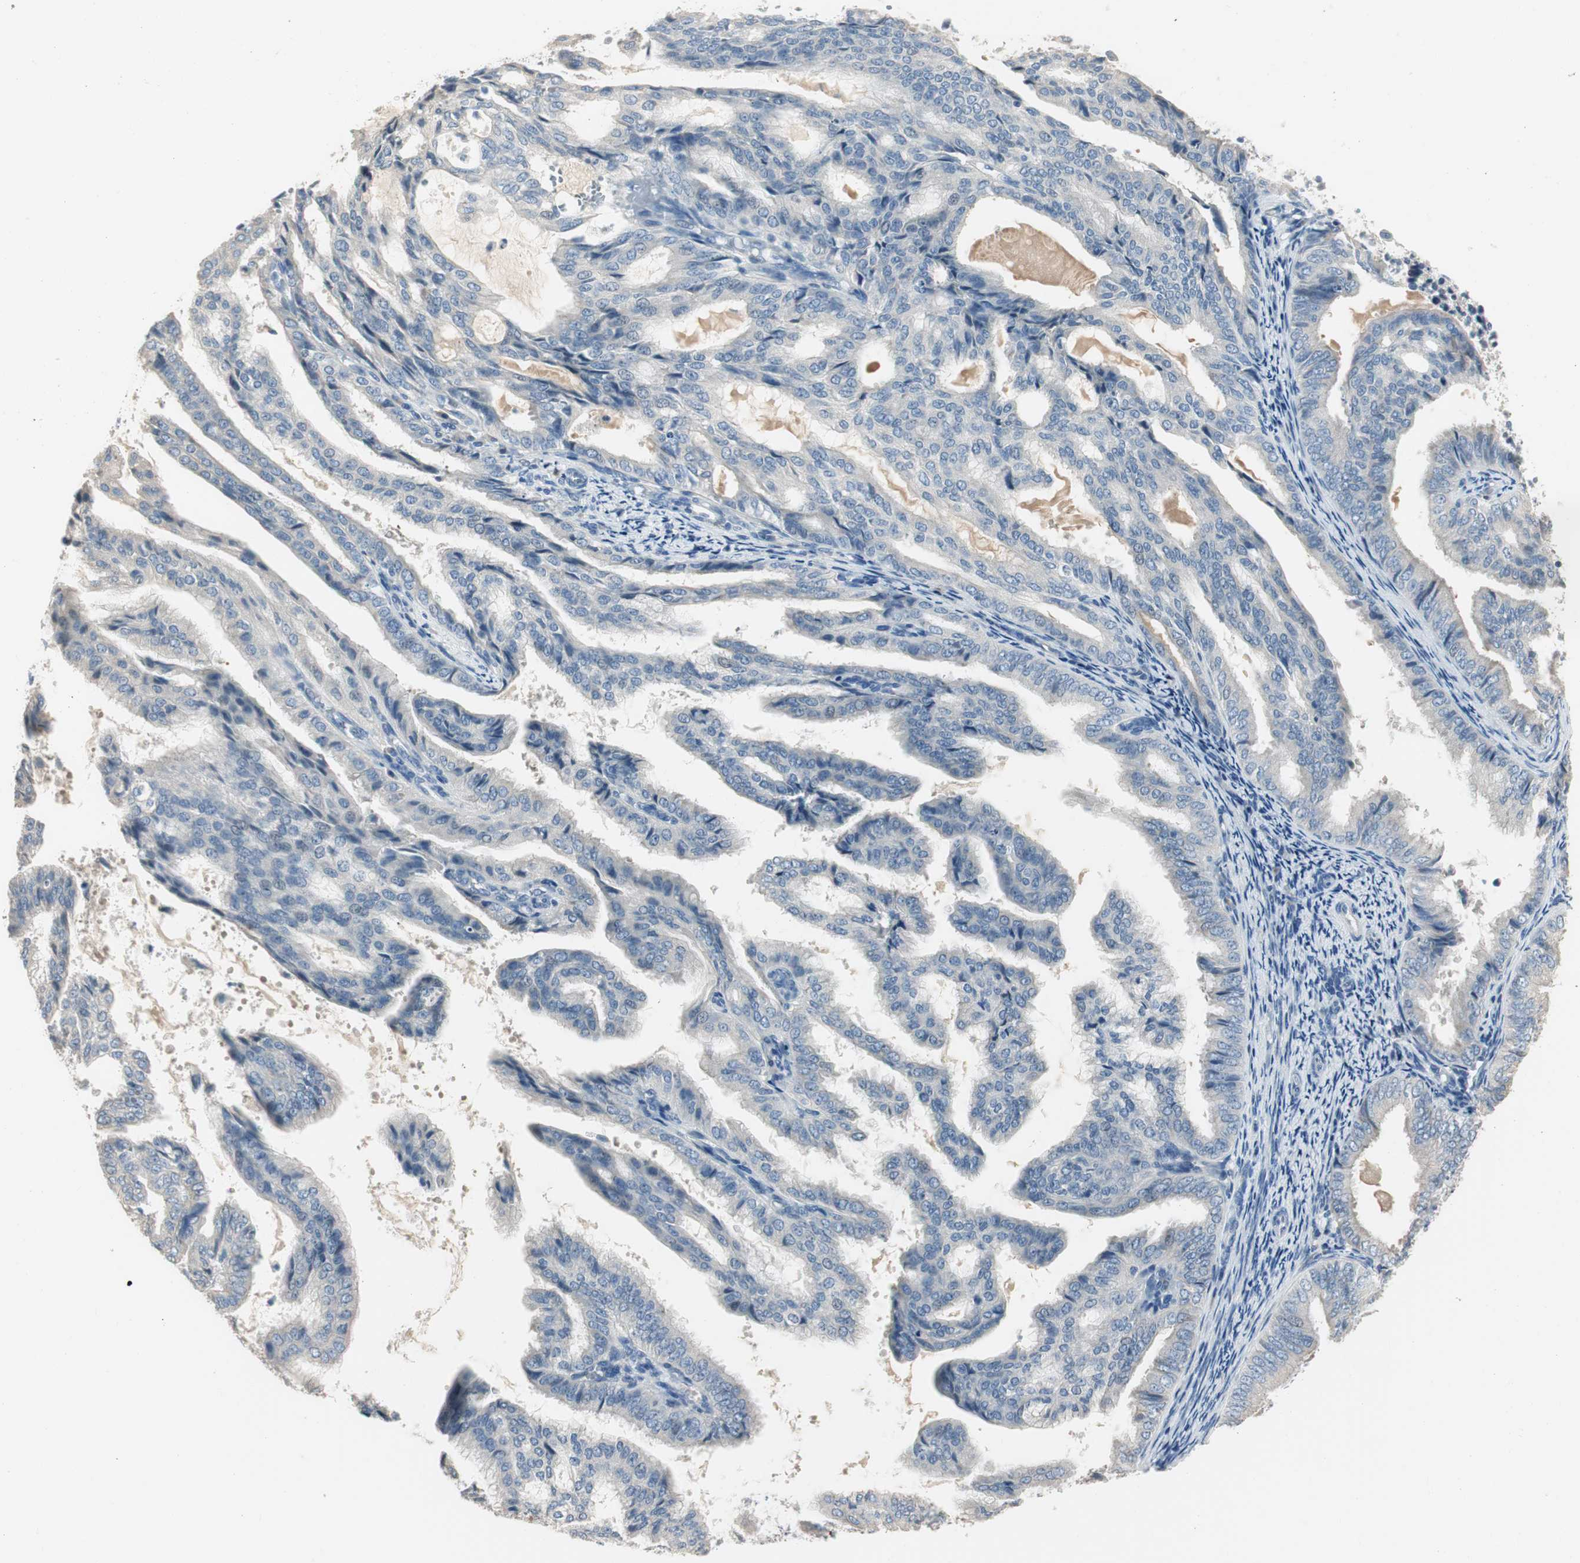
{"staining": {"intensity": "negative", "quantity": "none", "location": "none"}, "tissue": "endometrial cancer", "cell_type": "Tumor cells", "image_type": "cancer", "snomed": [{"axis": "morphology", "description": "Adenocarcinoma, NOS"}, {"axis": "topography", "description": "Endometrium"}], "caption": "Tumor cells show no significant protein positivity in adenocarcinoma (endometrial). Brightfield microscopy of immunohistochemistry stained with DAB (3,3'-diaminobenzidine) (brown) and hematoxylin (blue), captured at high magnification.", "gene": "SPINK4", "patient": {"sex": "female", "age": 58}}